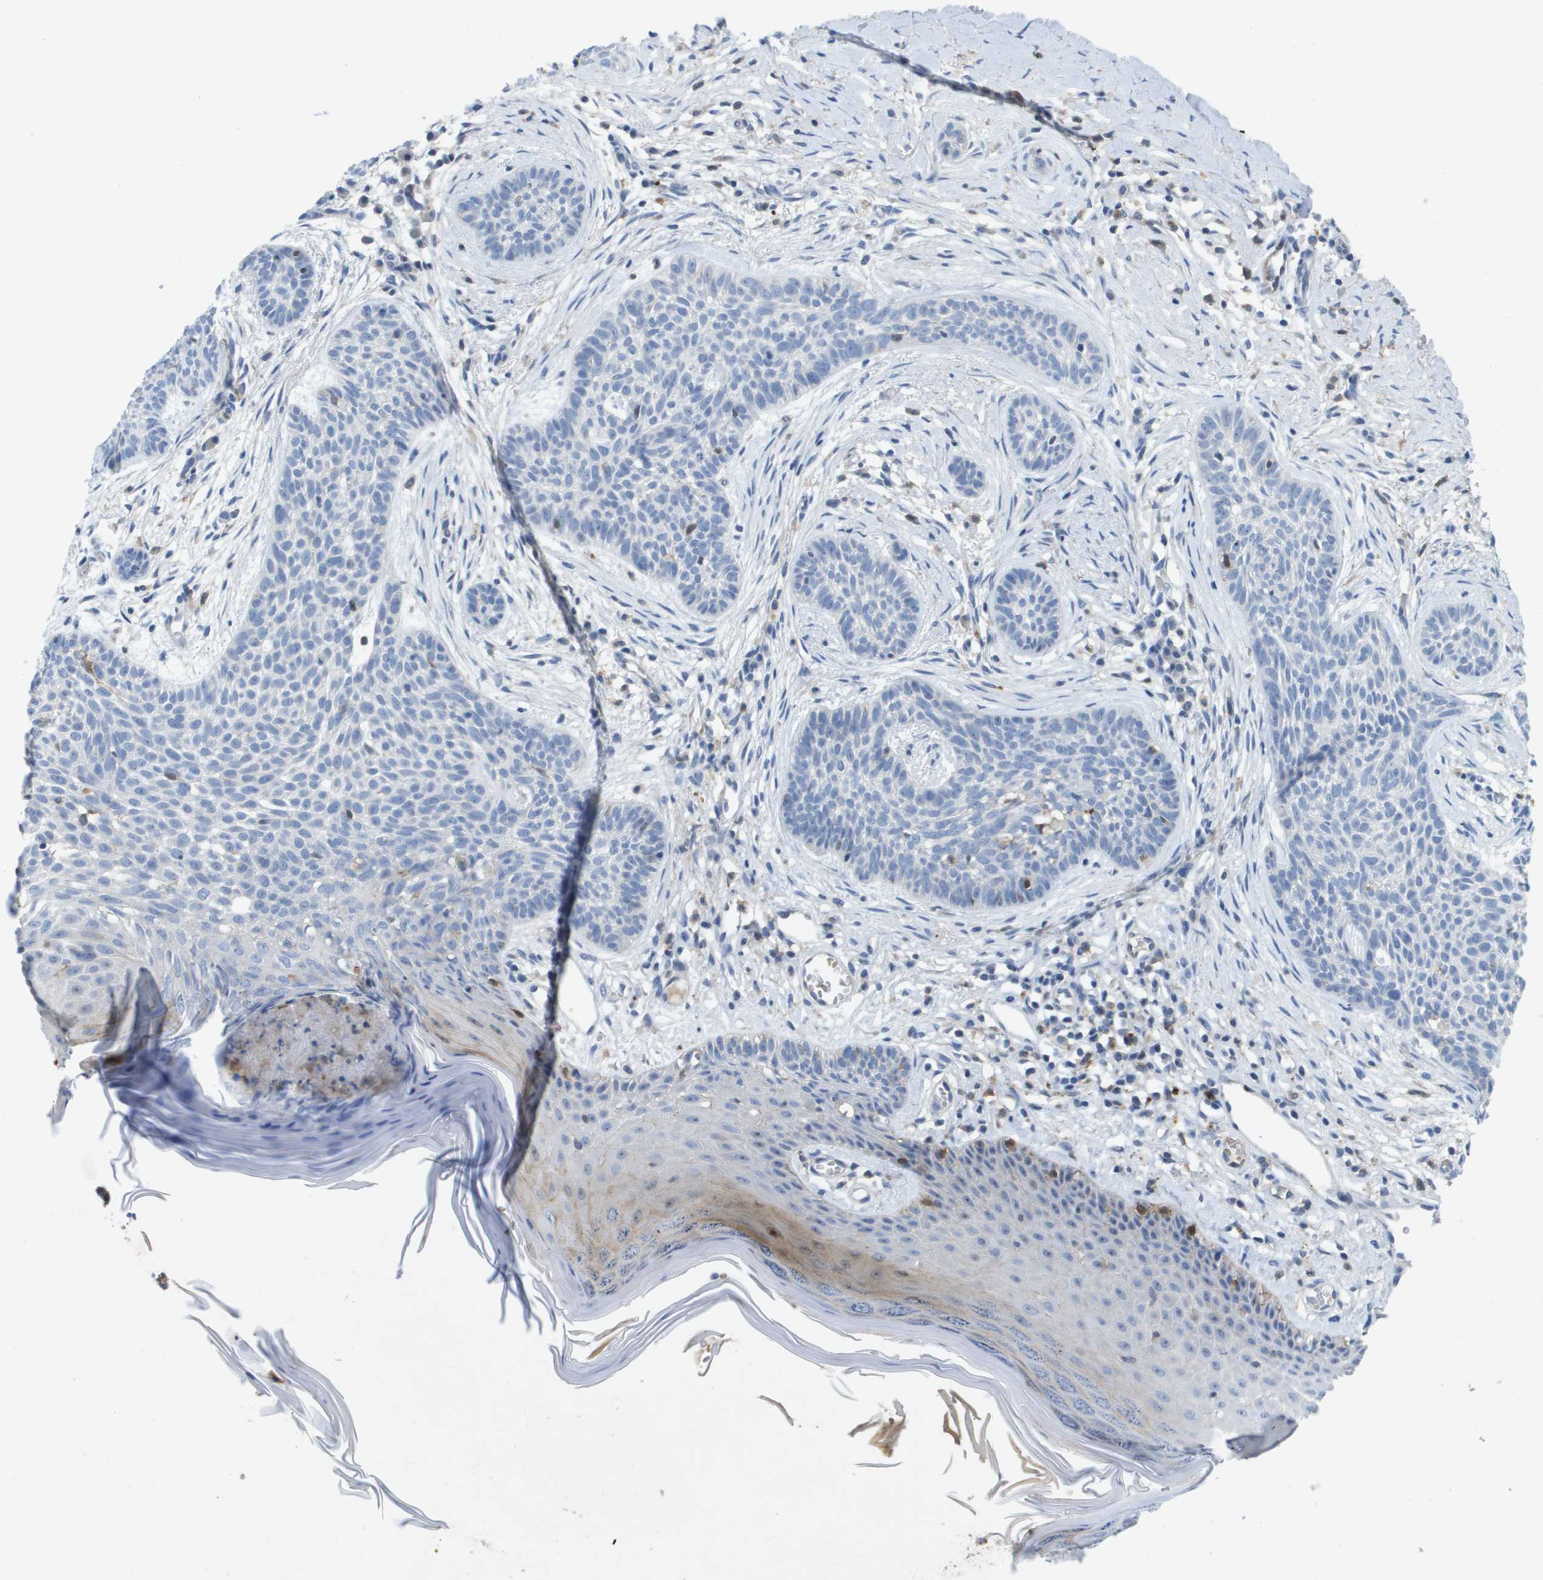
{"staining": {"intensity": "negative", "quantity": "none", "location": "none"}, "tissue": "skin cancer", "cell_type": "Tumor cells", "image_type": "cancer", "snomed": [{"axis": "morphology", "description": "Basal cell carcinoma"}, {"axis": "topography", "description": "Skin"}], "caption": "This is an IHC histopathology image of human skin cancer. There is no positivity in tumor cells.", "gene": "LIPG", "patient": {"sex": "female", "age": 59}}